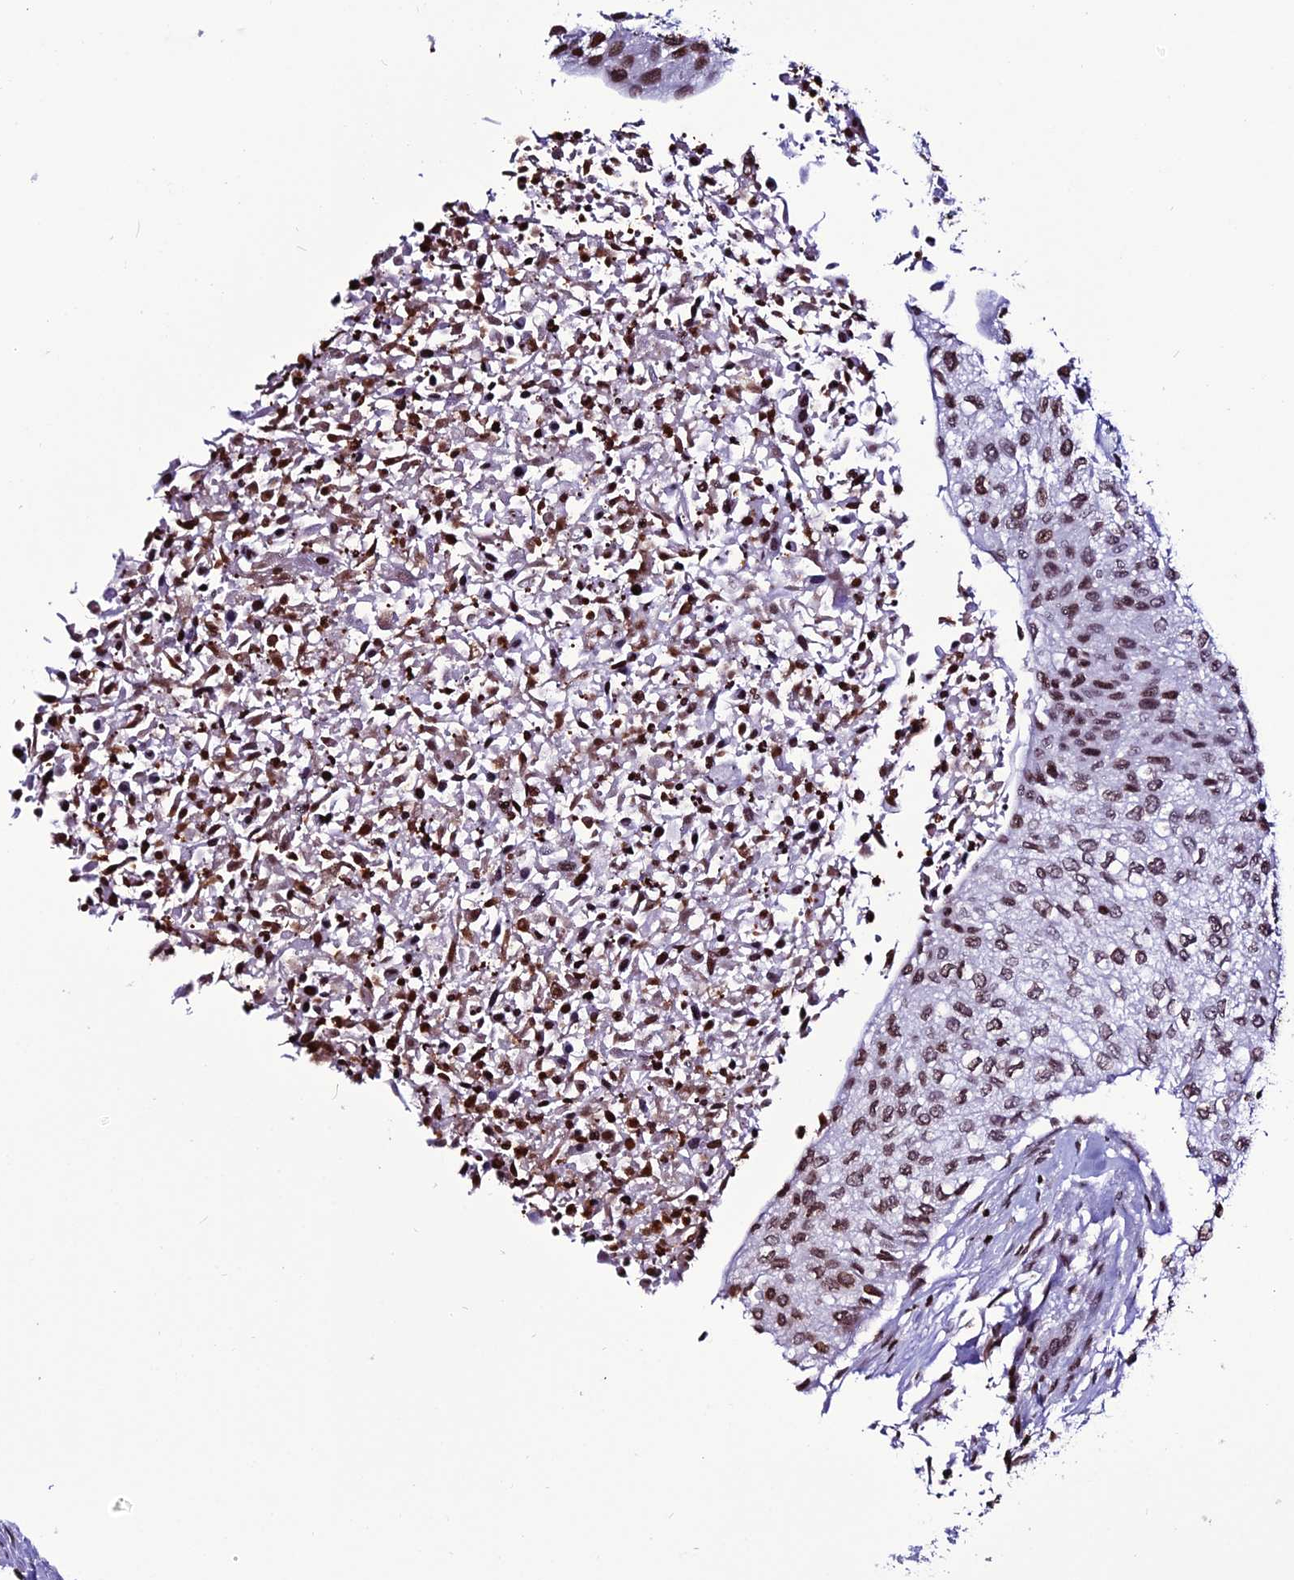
{"staining": {"intensity": "moderate", "quantity": ">75%", "location": "nuclear"}, "tissue": "urothelial cancer", "cell_type": "Tumor cells", "image_type": "cancer", "snomed": [{"axis": "morphology", "description": "Urothelial carcinoma, High grade"}, {"axis": "topography", "description": "Urinary bladder"}], "caption": "The histopathology image displays a brown stain indicating the presence of a protein in the nuclear of tumor cells in urothelial cancer. Nuclei are stained in blue.", "gene": "MACROH2A2", "patient": {"sex": "male", "age": 35}}